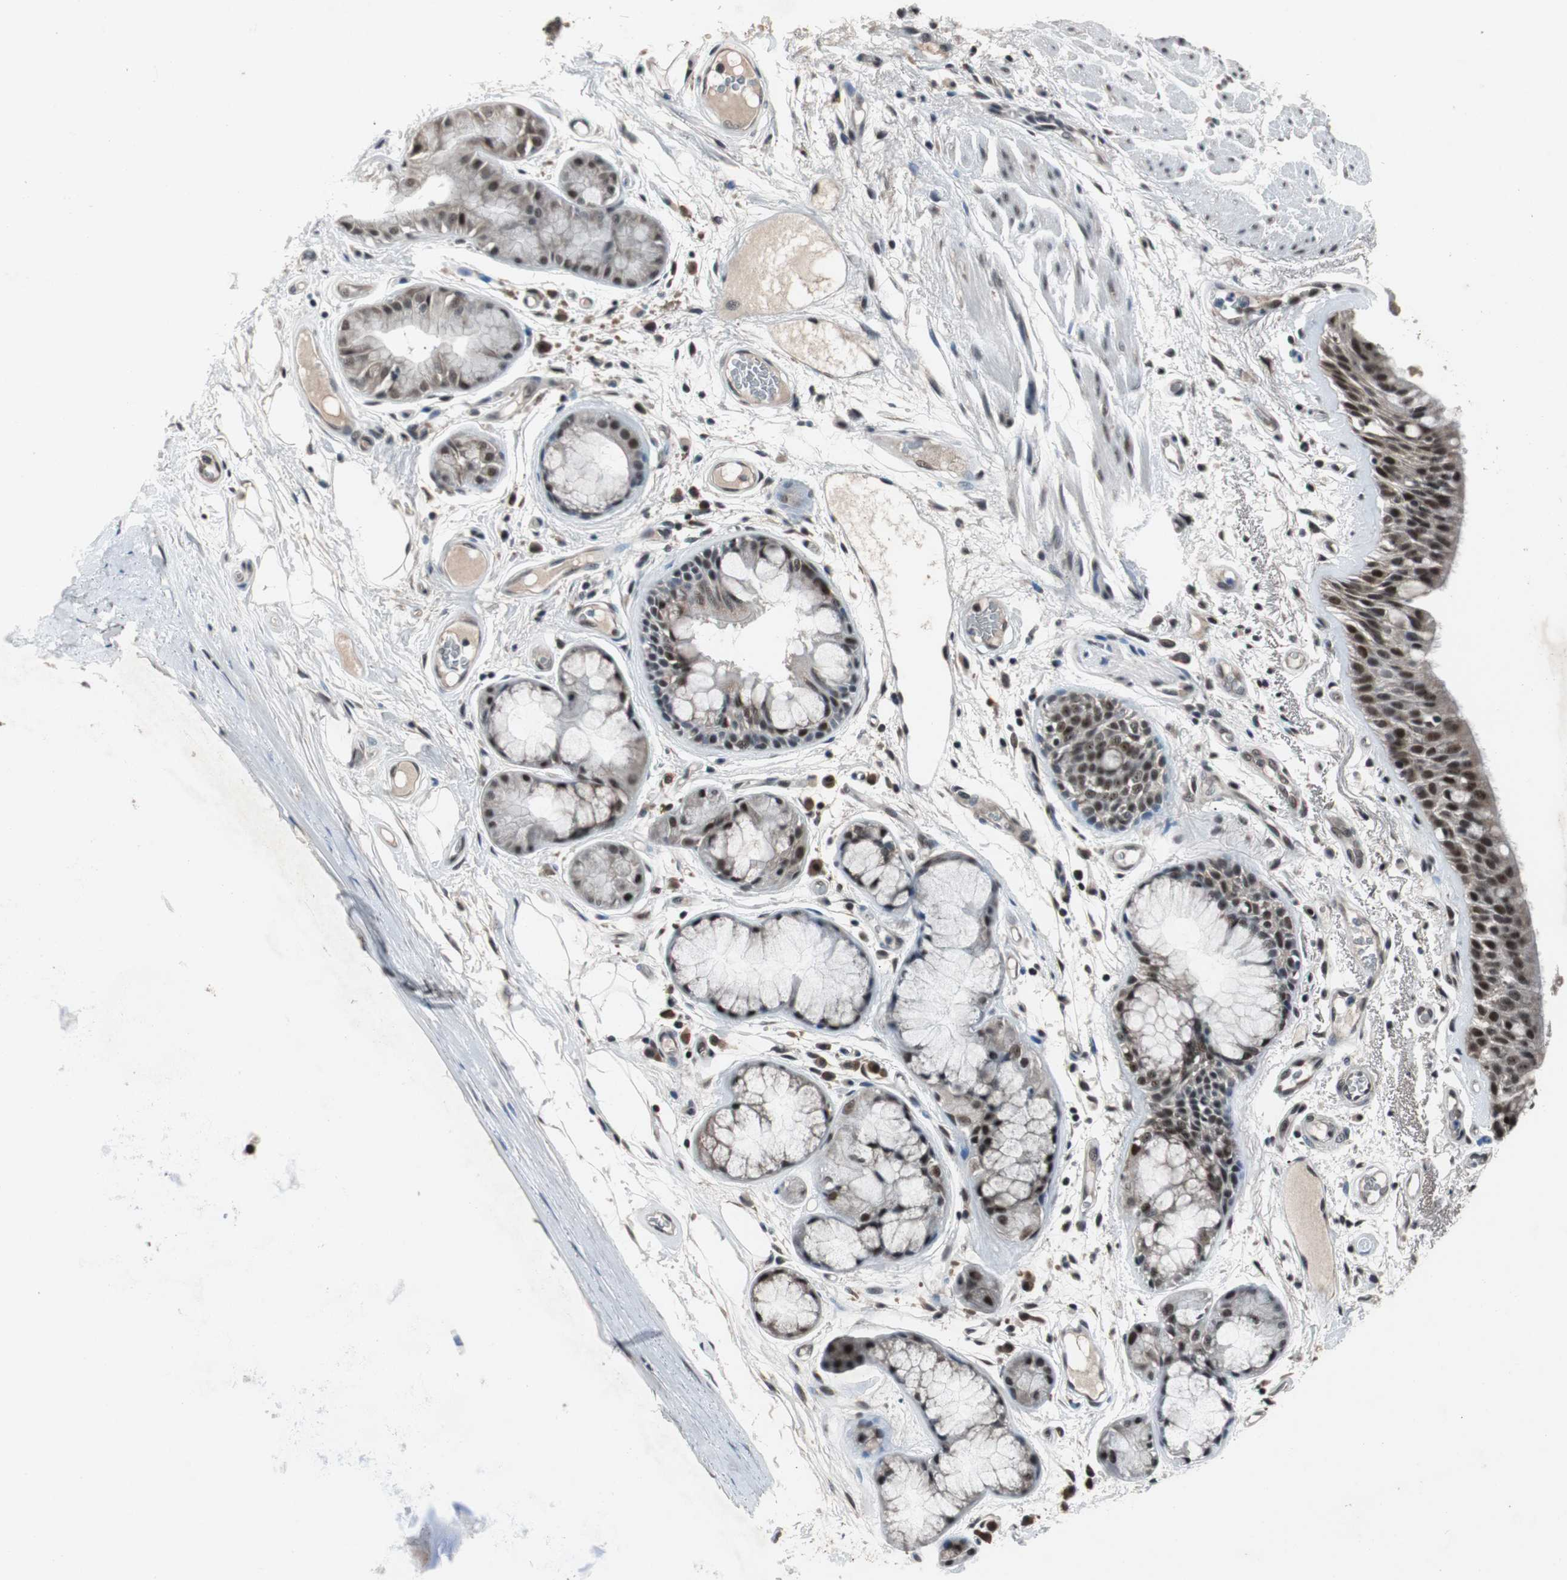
{"staining": {"intensity": "strong", "quantity": ">75%", "location": "nuclear"}, "tissue": "bronchus", "cell_type": "Respiratory epithelial cells", "image_type": "normal", "snomed": [{"axis": "morphology", "description": "Normal tissue, NOS"}, {"axis": "topography", "description": "Bronchus"}], "caption": "Protein positivity by immunohistochemistry exhibits strong nuclear positivity in about >75% of respiratory epithelial cells in unremarkable bronchus.", "gene": "USP28", "patient": {"sex": "male", "age": 66}}